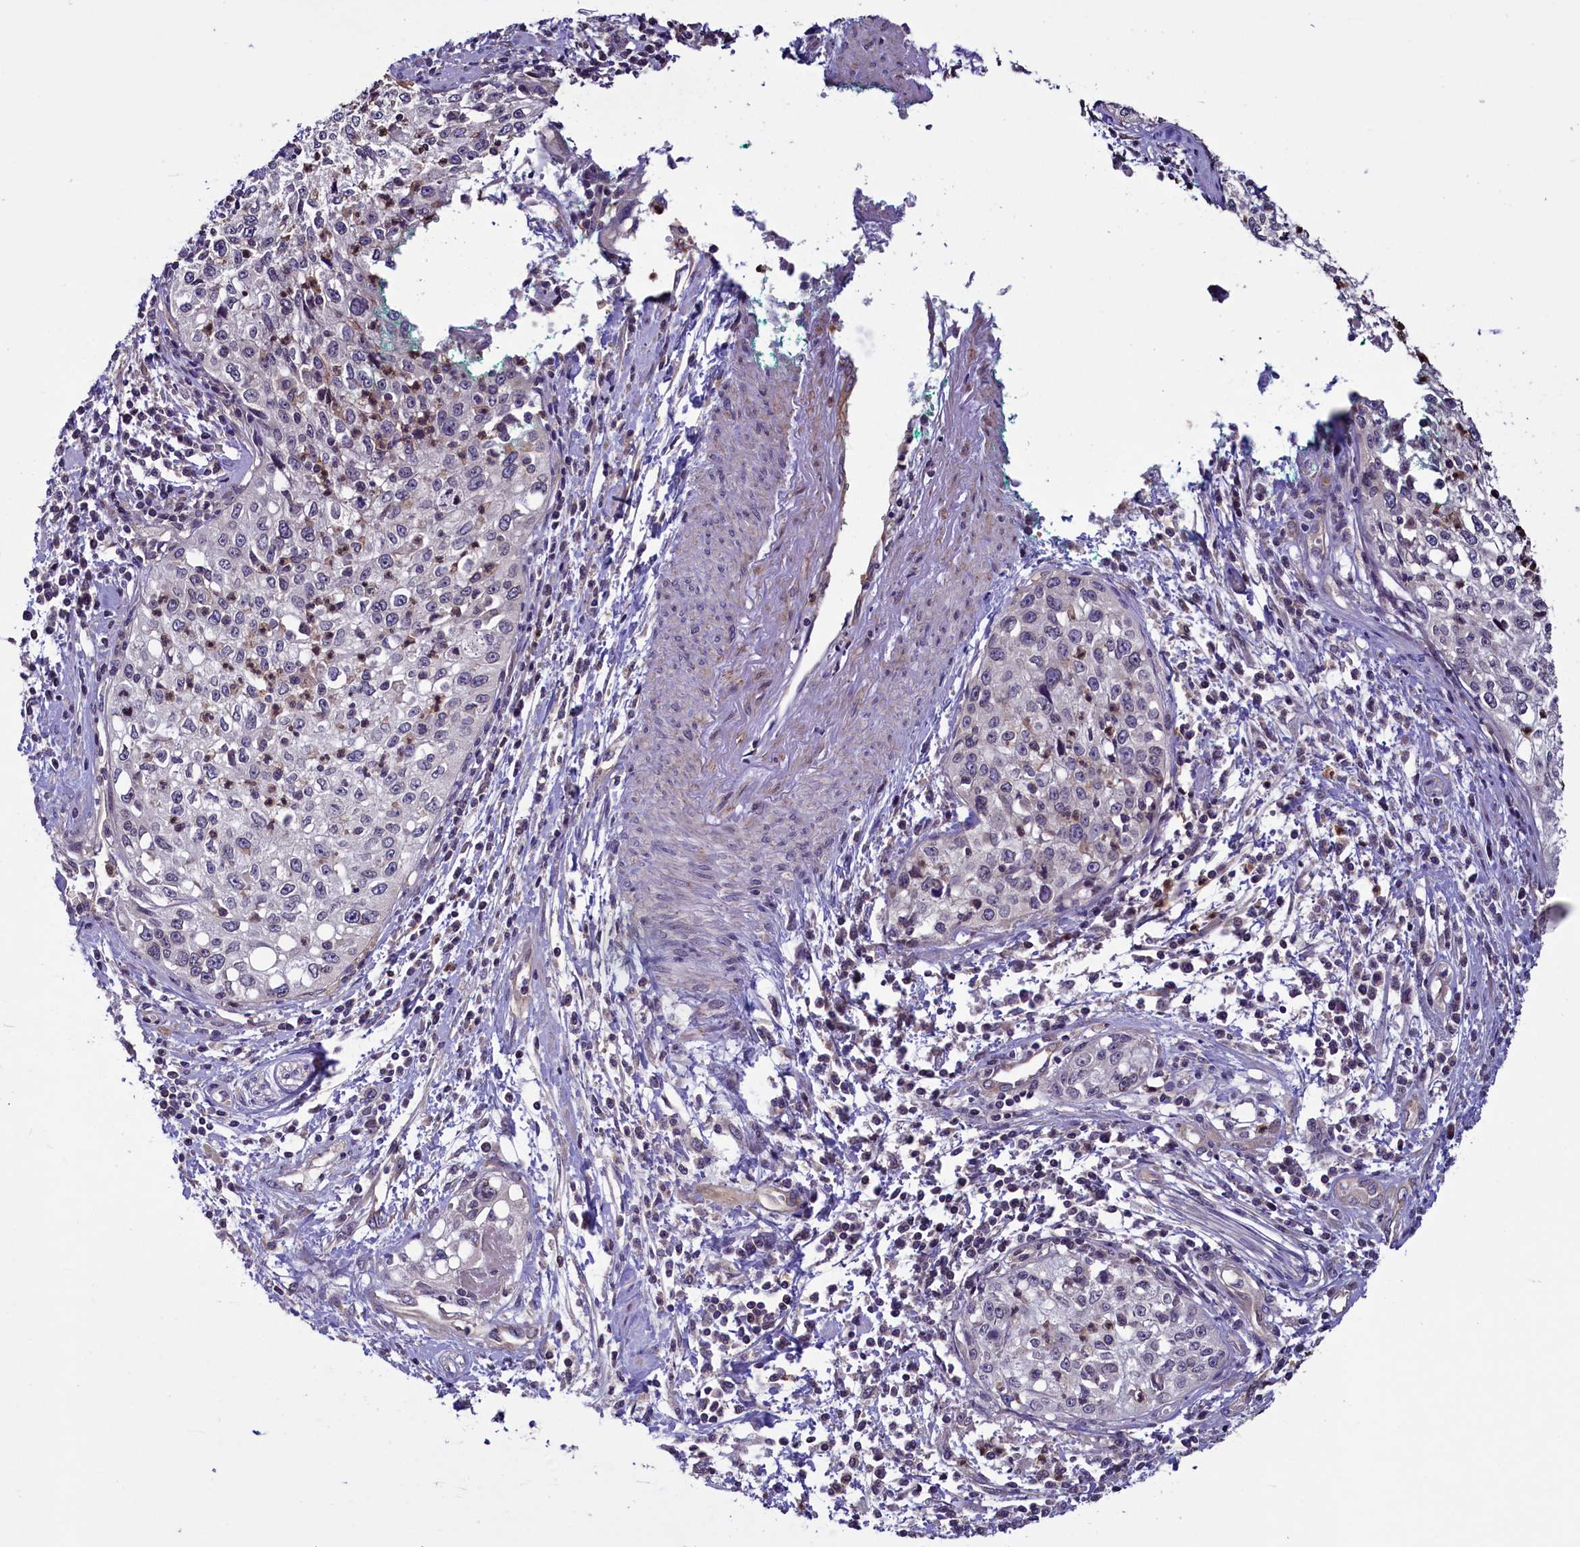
{"staining": {"intensity": "negative", "quantity": "none", "location": "none"}, "tissue": "cervical cancer", "cell_type": "Tumor cells", "image_type": "cancer", "snomed": [{"axis": "morphology", "description": "Squamous cell carcinoma, NOS"}, {"axis": "topography", "description": "Cervix"}], "caption": "Immunohistochemical staining of human cervical cancer (squamous cell carcinoma) demonstrates no significant staining in tumor cells.", "gene": "CCDC125", "patient": {"sex": "female", "age": 57}}